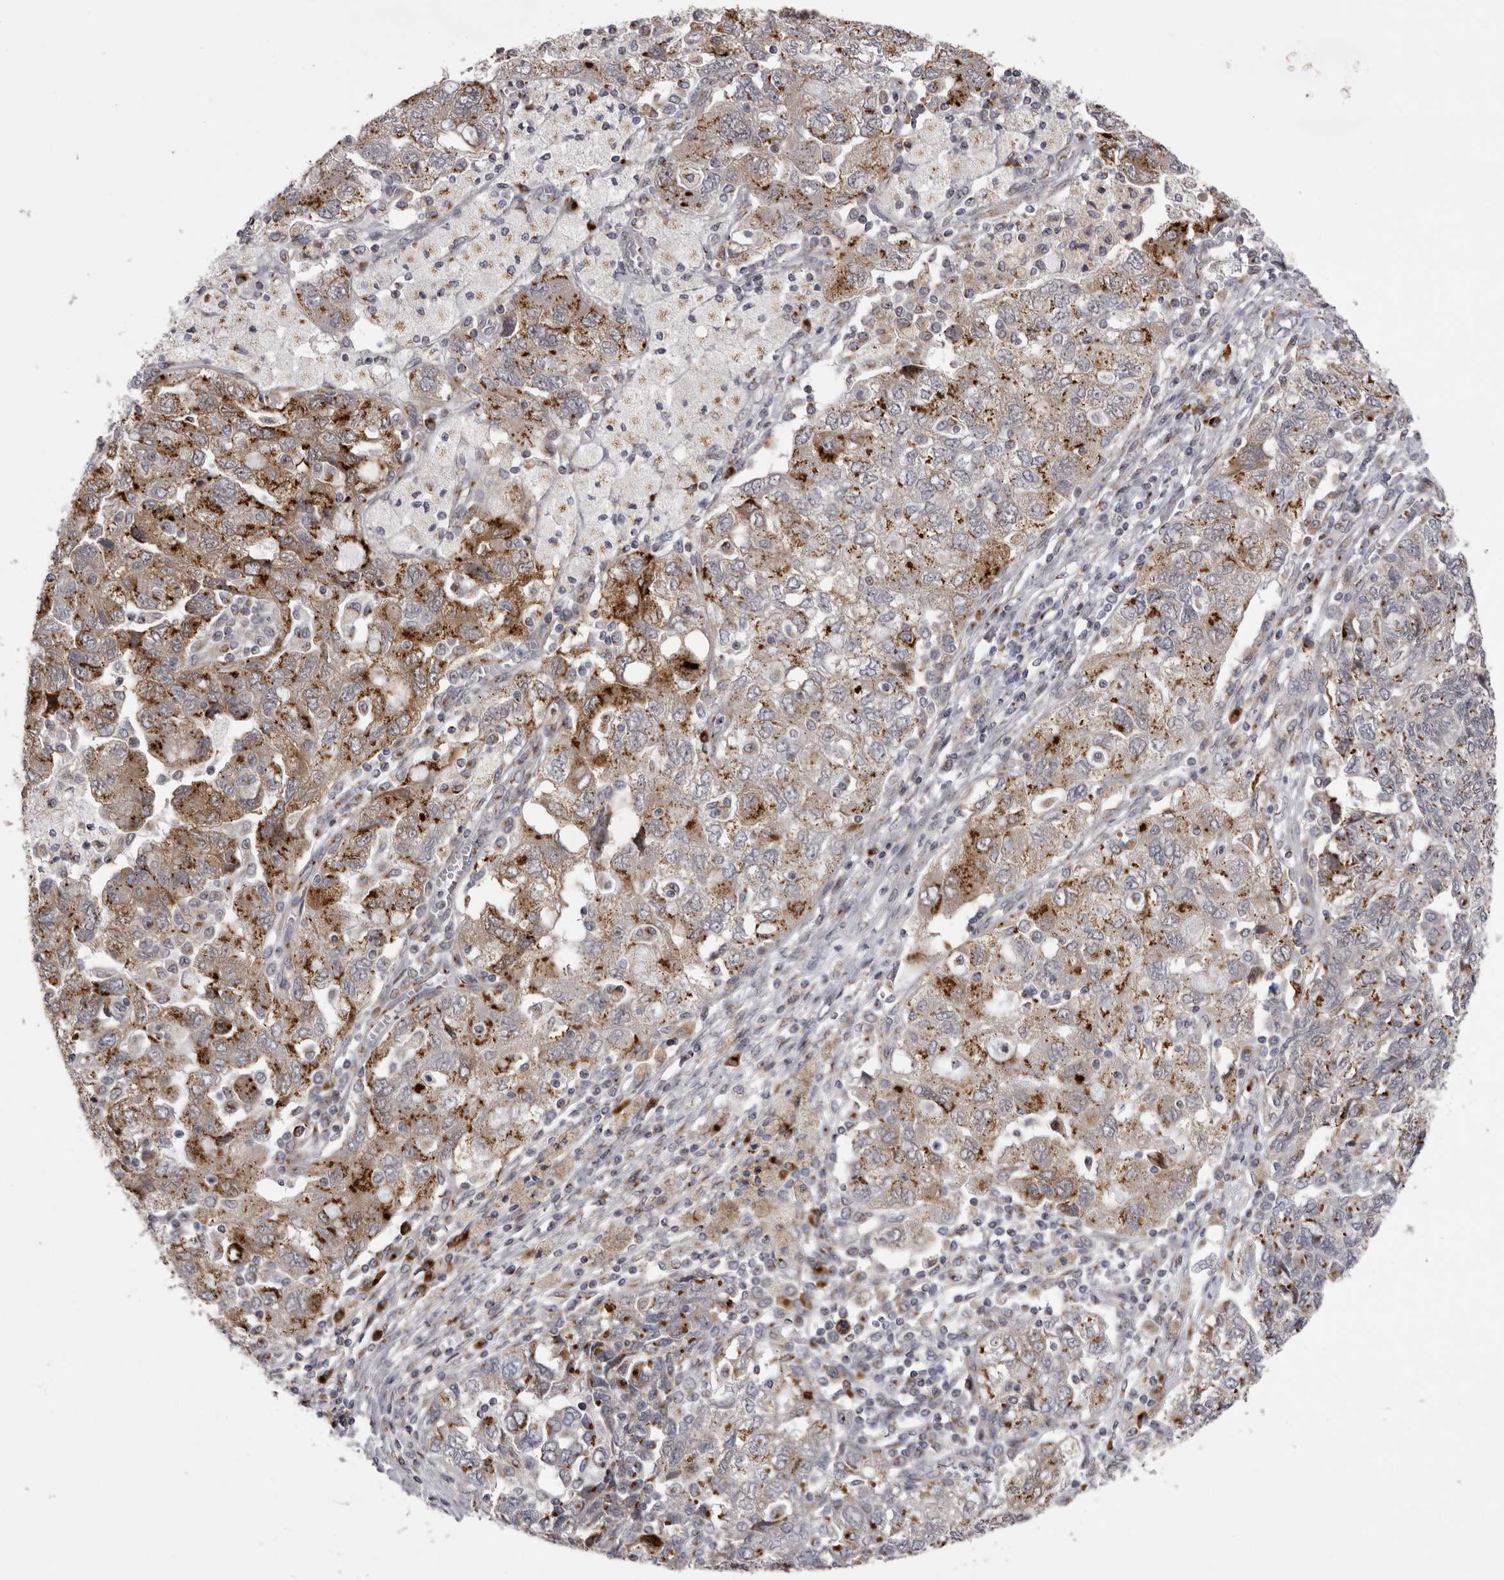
{"staining": {"intensity": "moderate", "quantity": ">75%", "location": "cytoplasmic/membranous"}, "tissue": "ovarian cancer", "cell_type": "Tumor cells", "image_type": "cancer", "snomed": [{"axis": "morphology", "description": "Carcinoma, NOS"}, {"axis": "morphology", "description": "Cystadenocarcinoma, serous, NOS"}, {"axis": "topography", "description": "Ovary"}], "caption": "Immunohistochemistry (IHC) micrograph of neoplastic tissue: carcinoma (ovarian) stained using IHC exhibits medium levels of moderate protein expression localized specifically in the cytoplasmic/membranous of tumor cells, appearing as a cytoplasmic/membranous brown color.", "gene": "WDR47", "patient": {"sex": "female", "age": 69}}